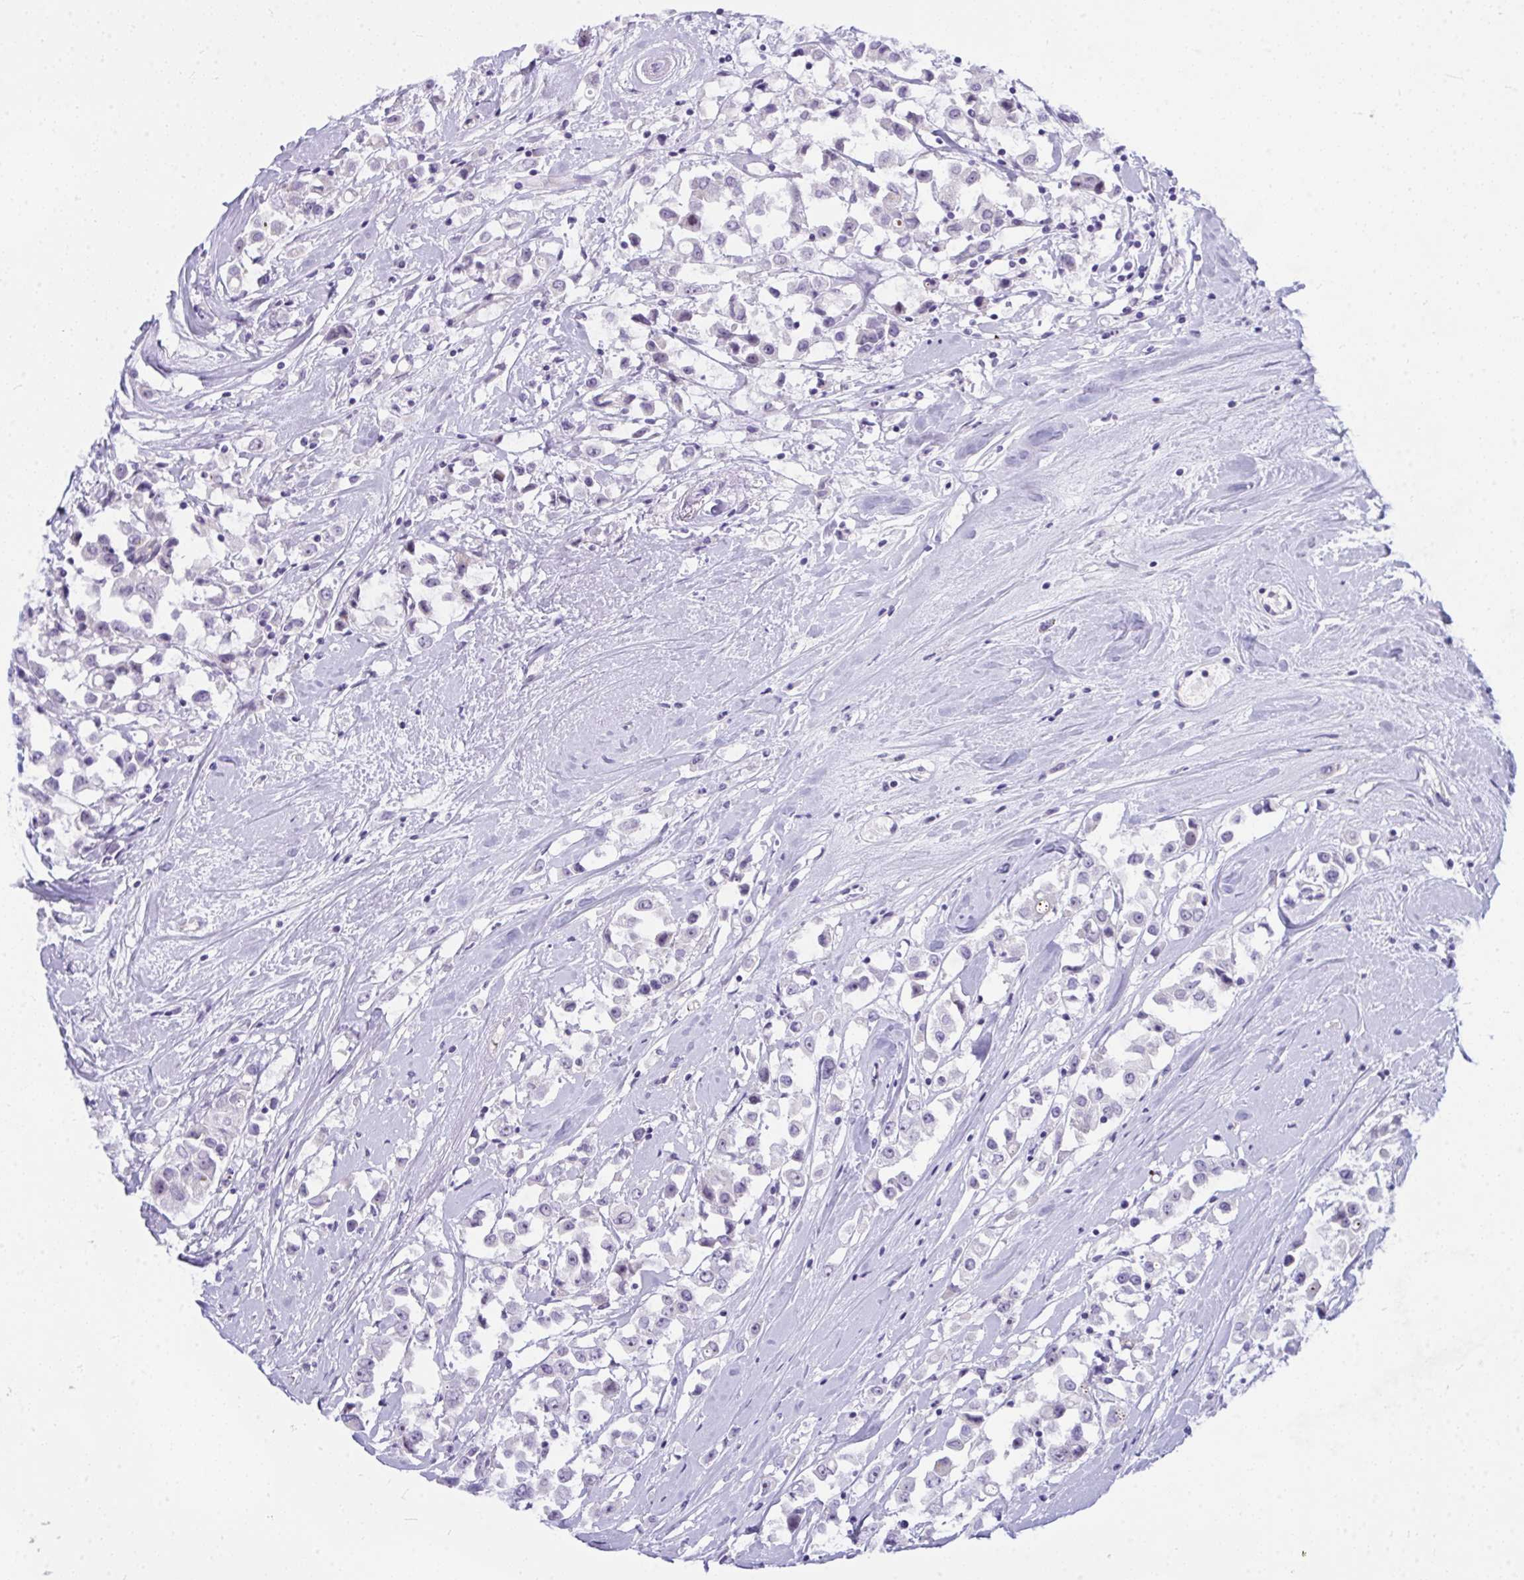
{"staining": {"intensity": "negative", "quantity": "none", "location": "none"}, "tissue": "breast cancer", "cell_type": "Tumor cells", "image_type": "cancer", "snomed": [{"axis": "morphology", "description": "Duct carcinoma"}, {"axis": "topography", "description": "Breast"}], "caption": "Human breast cancer (infiltrating ductal carcinoma) stained for a protein using immunohistochemistry exhibits no staining in tumor cells.", "gene": "NFXL1", "patient": {"sex": "female", "age": 61}}